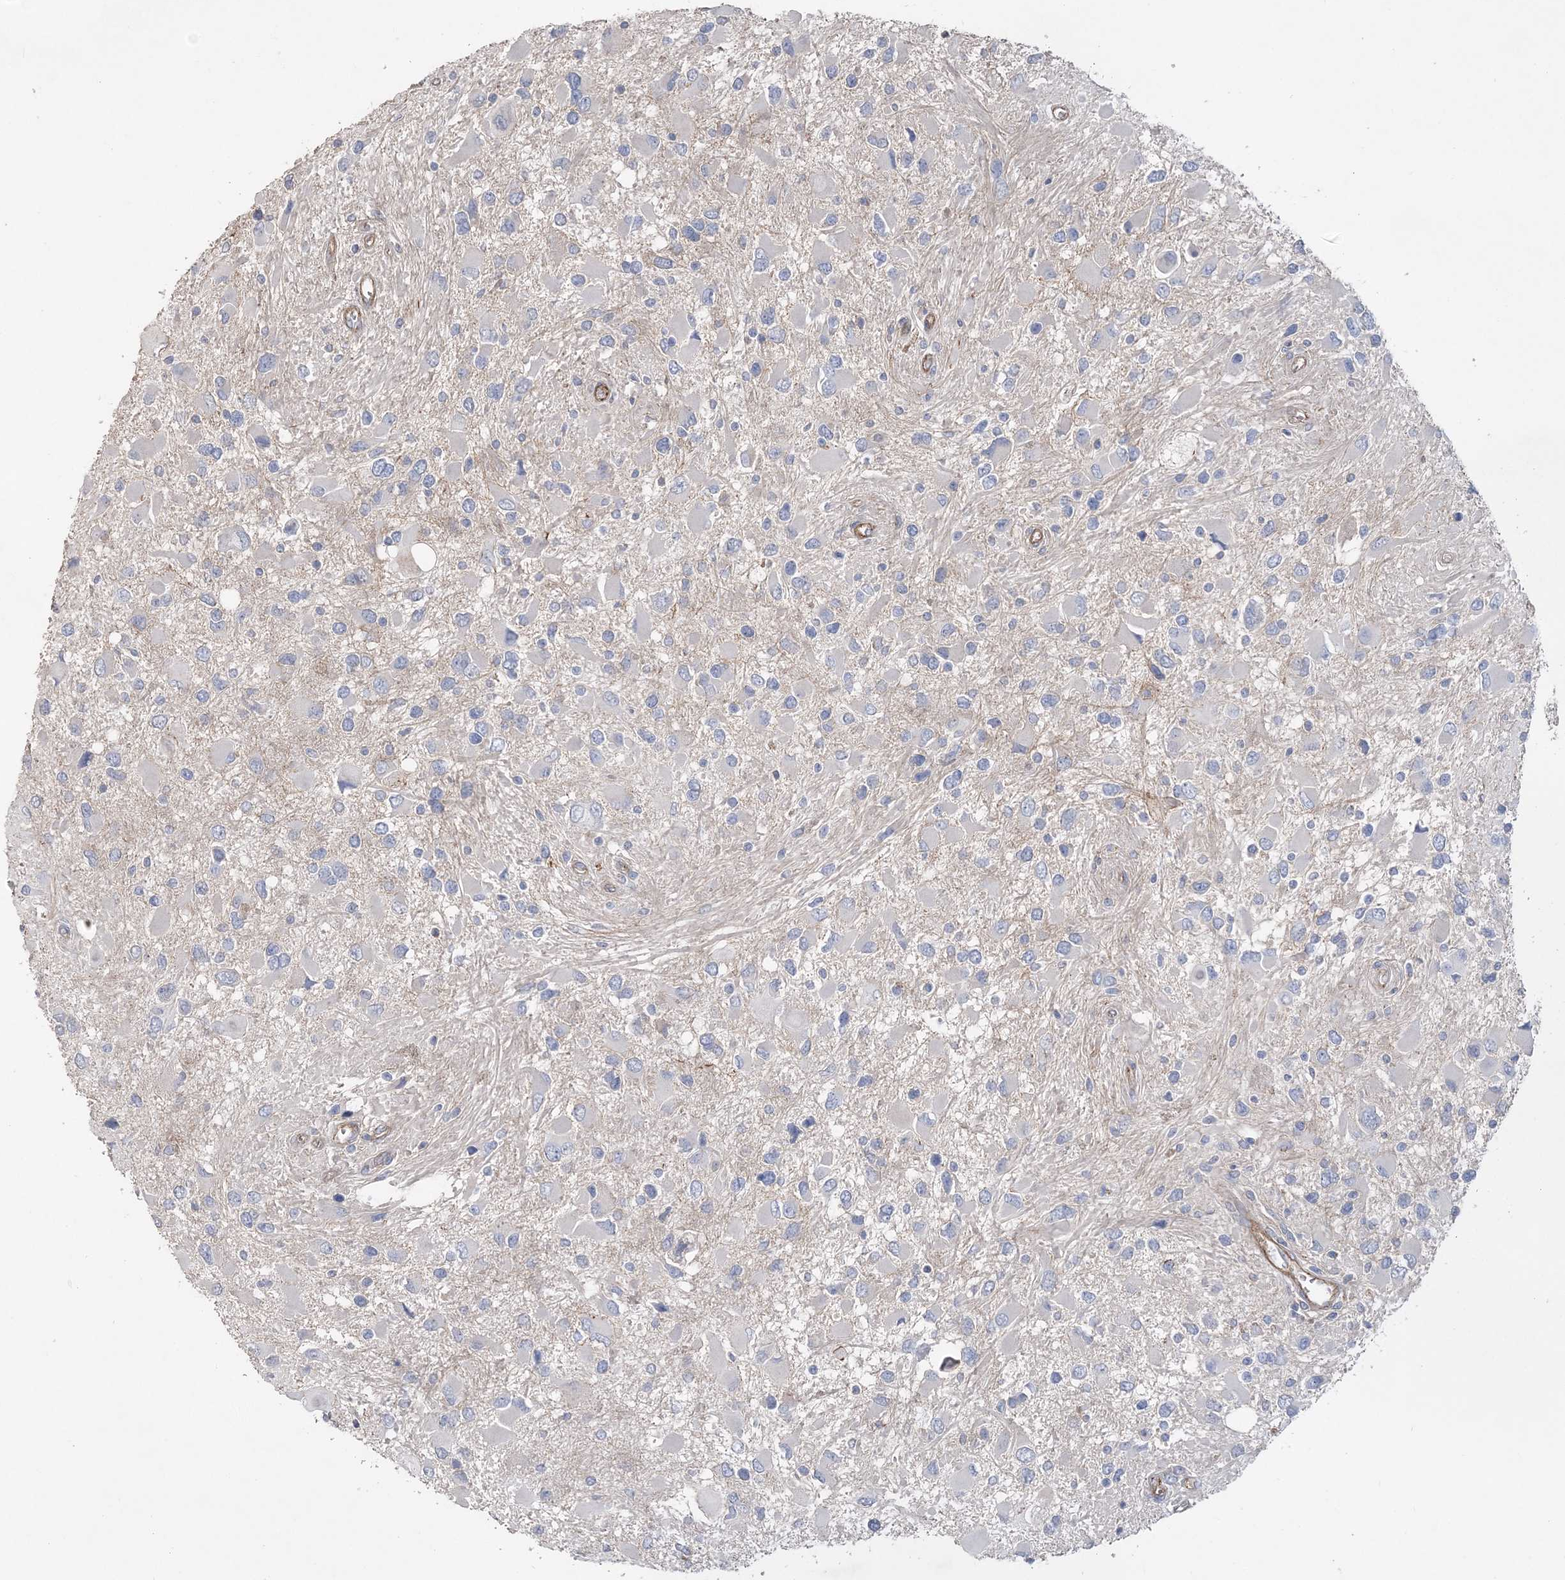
{"staining": {"intensity": "negative", "quantity": "none", "location": "none"}, "tissue": "glioma", "cell_type": "Tumor cells", "image_type": "cancer", "snomed": [{"axis": "morphology", "description": "Glioma, malignant, High grade"}, {"axis": "topography", "description": "Brain"}], "caption": "Malignant glioma (high-grade) was stained to show a protein in brown. There is no significant expression in tumor cells.", "gene": "PIGC", "patient": {"sex": "male", "age": 53}}